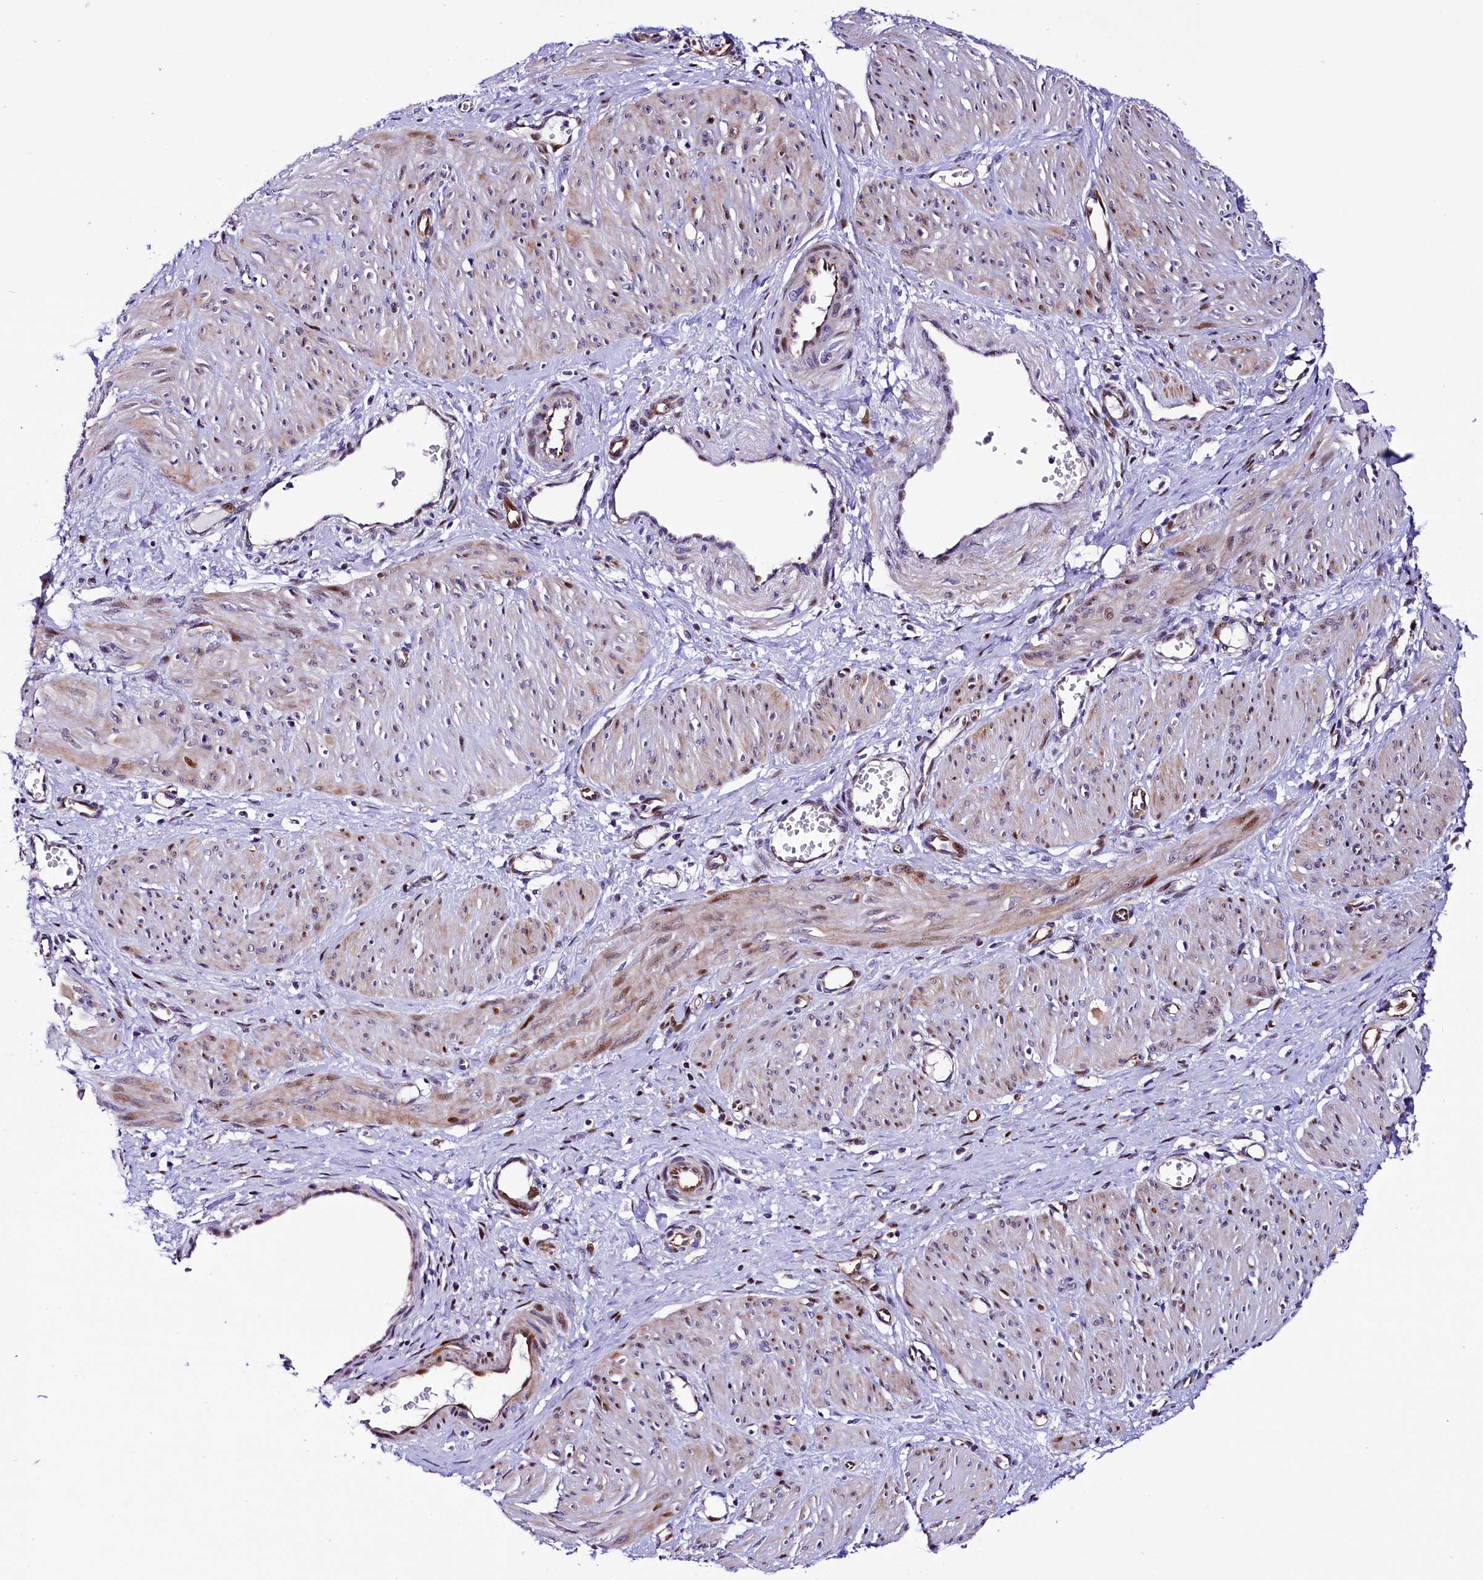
{"staining": {"intensity": "moderate", "quantity": "<25%", "location": "cytoplasmic/membranous,nuclear"}, "tissue": "smooth muscle", "cell_type": "Smooth muscle cells", "image_type": "normal", "snomed": [{"axis": "morphology", "description": "Normal tissue, NOS"}, {"axis": "topography", "description": "Endometrium"}], "caption": "Approximately <25% of smooth muscle cells in normal smooth muscle display moderate cytoplasmic/membranous,nuclear protein expression as visualized by brown immunohistochemical staining.", "gene": "TRMT112", "patient": {"sex": "female", "age": 33}}